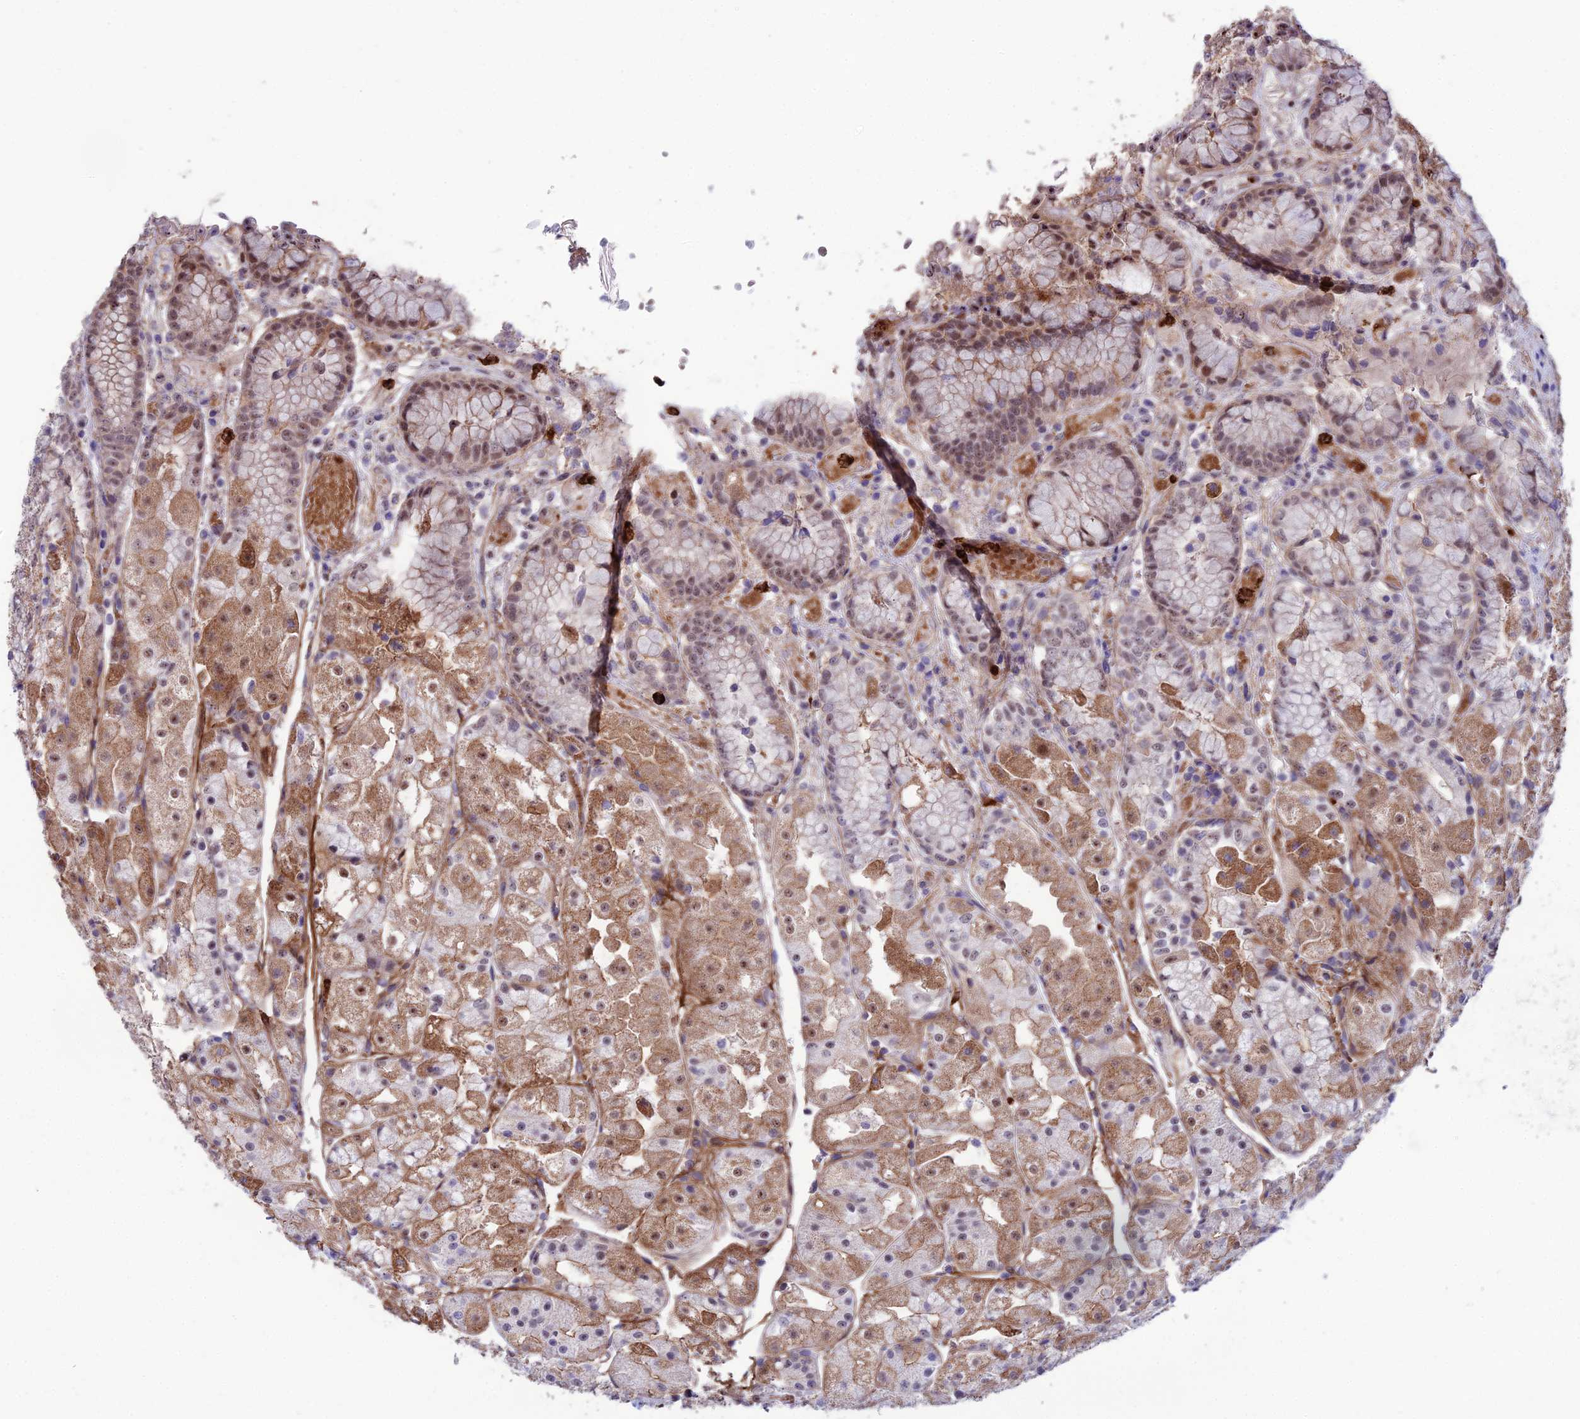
{"staining": {"intensity": "moderate", "quantity": "25%-75%", "location": "cytoplasmic/membranous,nuclear"}, "tissue": "stomach", "cell_type": "Glandular cells", "image_type": "normal", "snomed": [{"axis": "morphology", "description": "Normal tissue, NOS"}, {"axis": "topography", "description": "Stomach, upper"}], "caption": "Immunohistochemical staining of normal stomach shows 25%-75% levels of moderate cytoplasmic/membranous,nuclear protein expression in about 25%-75% of glandular cells. (DAB (3,3'-diaminobenzidine) = brown stain, brightfield microscopy at high magnification).", "gene": "COL6A6", "patient": {"sex": "male", "age": 72}}